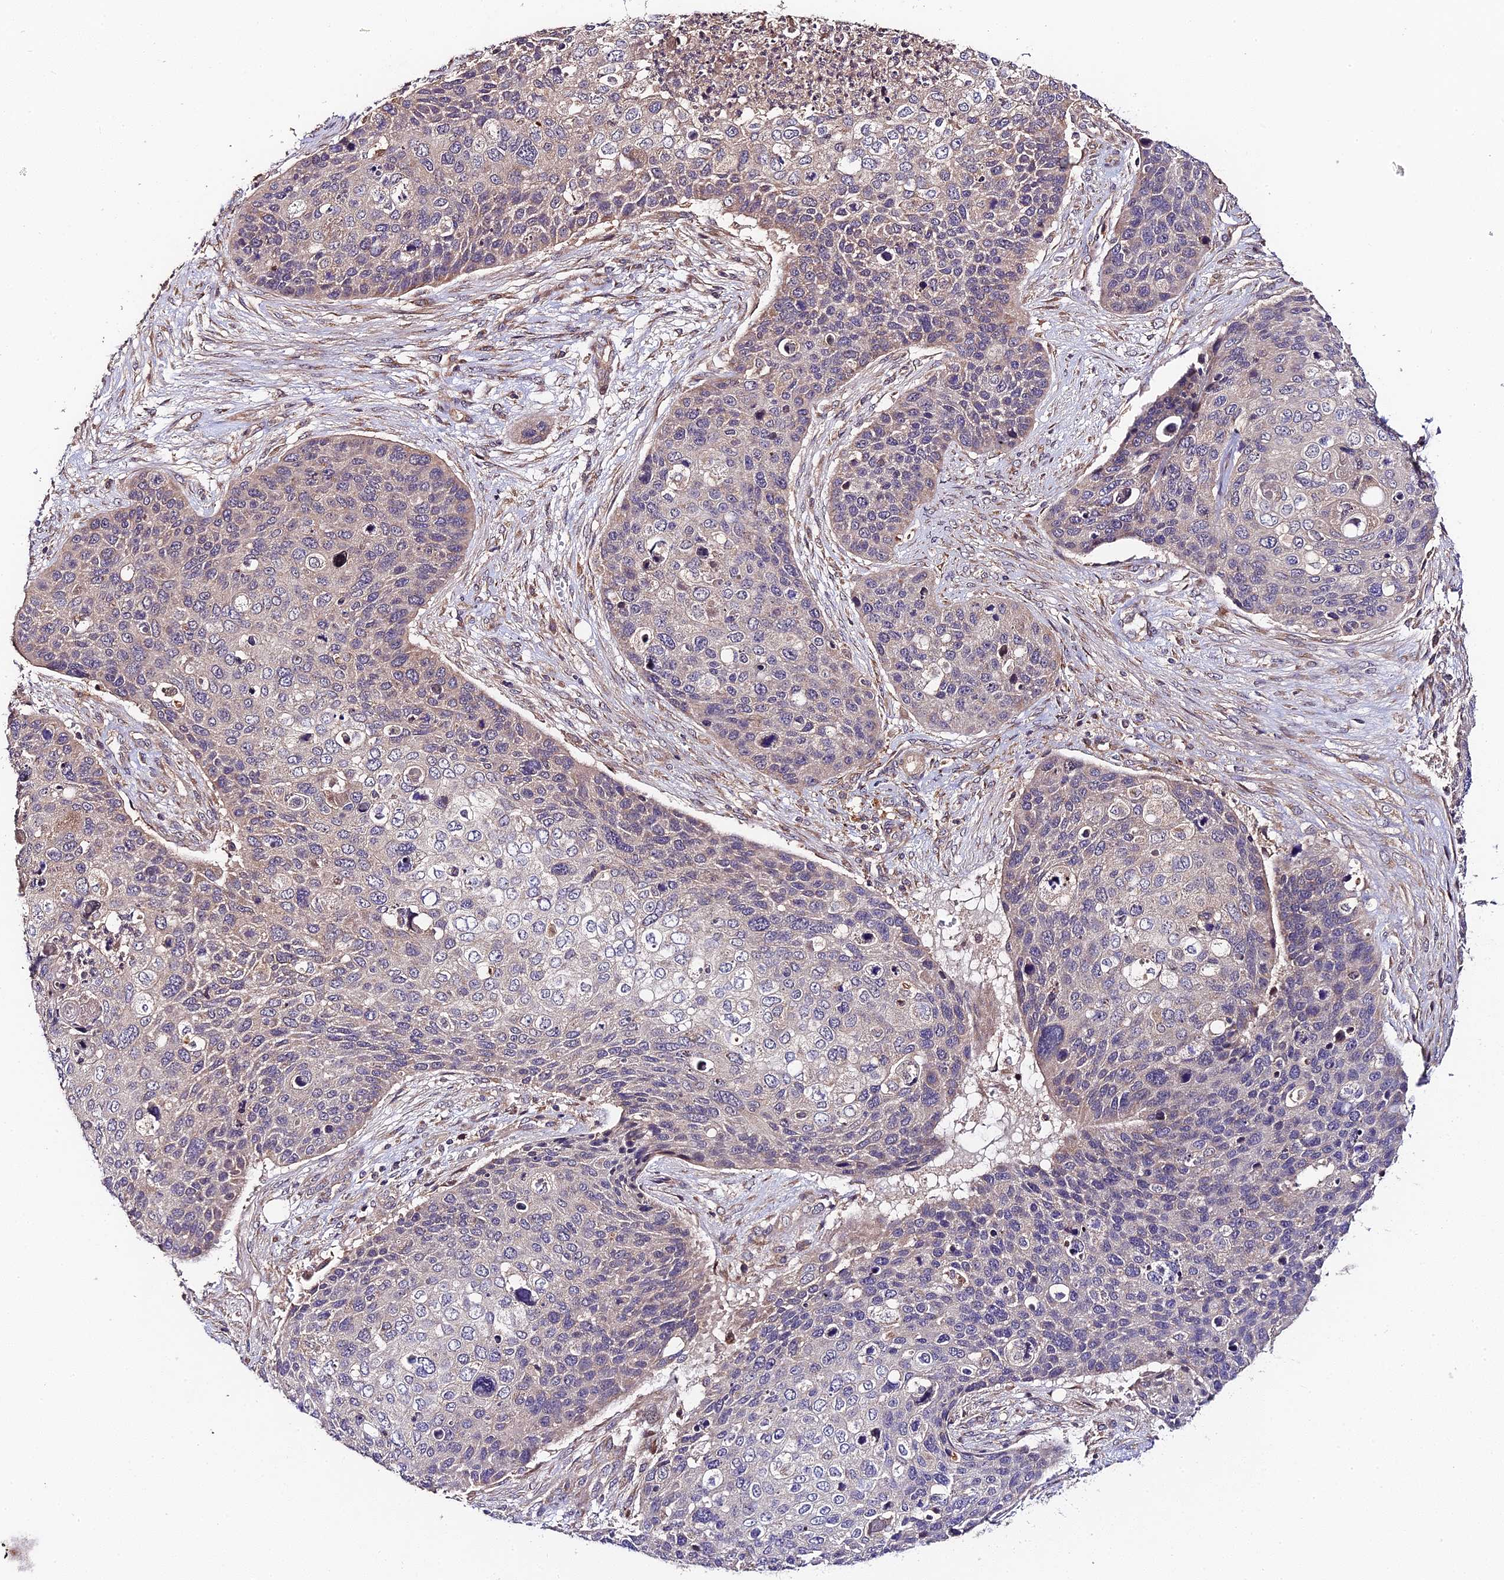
{"staining": {"intensity": "weak", "quantity": "<25%", "location": "cytoplasmic/membranous"}, "tissue": "skin cancer", "cell_type": "Tumor cells", "image_type": "cancer", "snomed": [{"axis": "morphology", "description": "Basal cell carcinoma"}, {"axis": "topography", "description": "Skin"}], "caption": "Tumor cells are negative for protein expression in human skin cancer (basal cell carcinoma).", "gene": "C3orf20", "patient": {"sex": "female", "age": 74}}